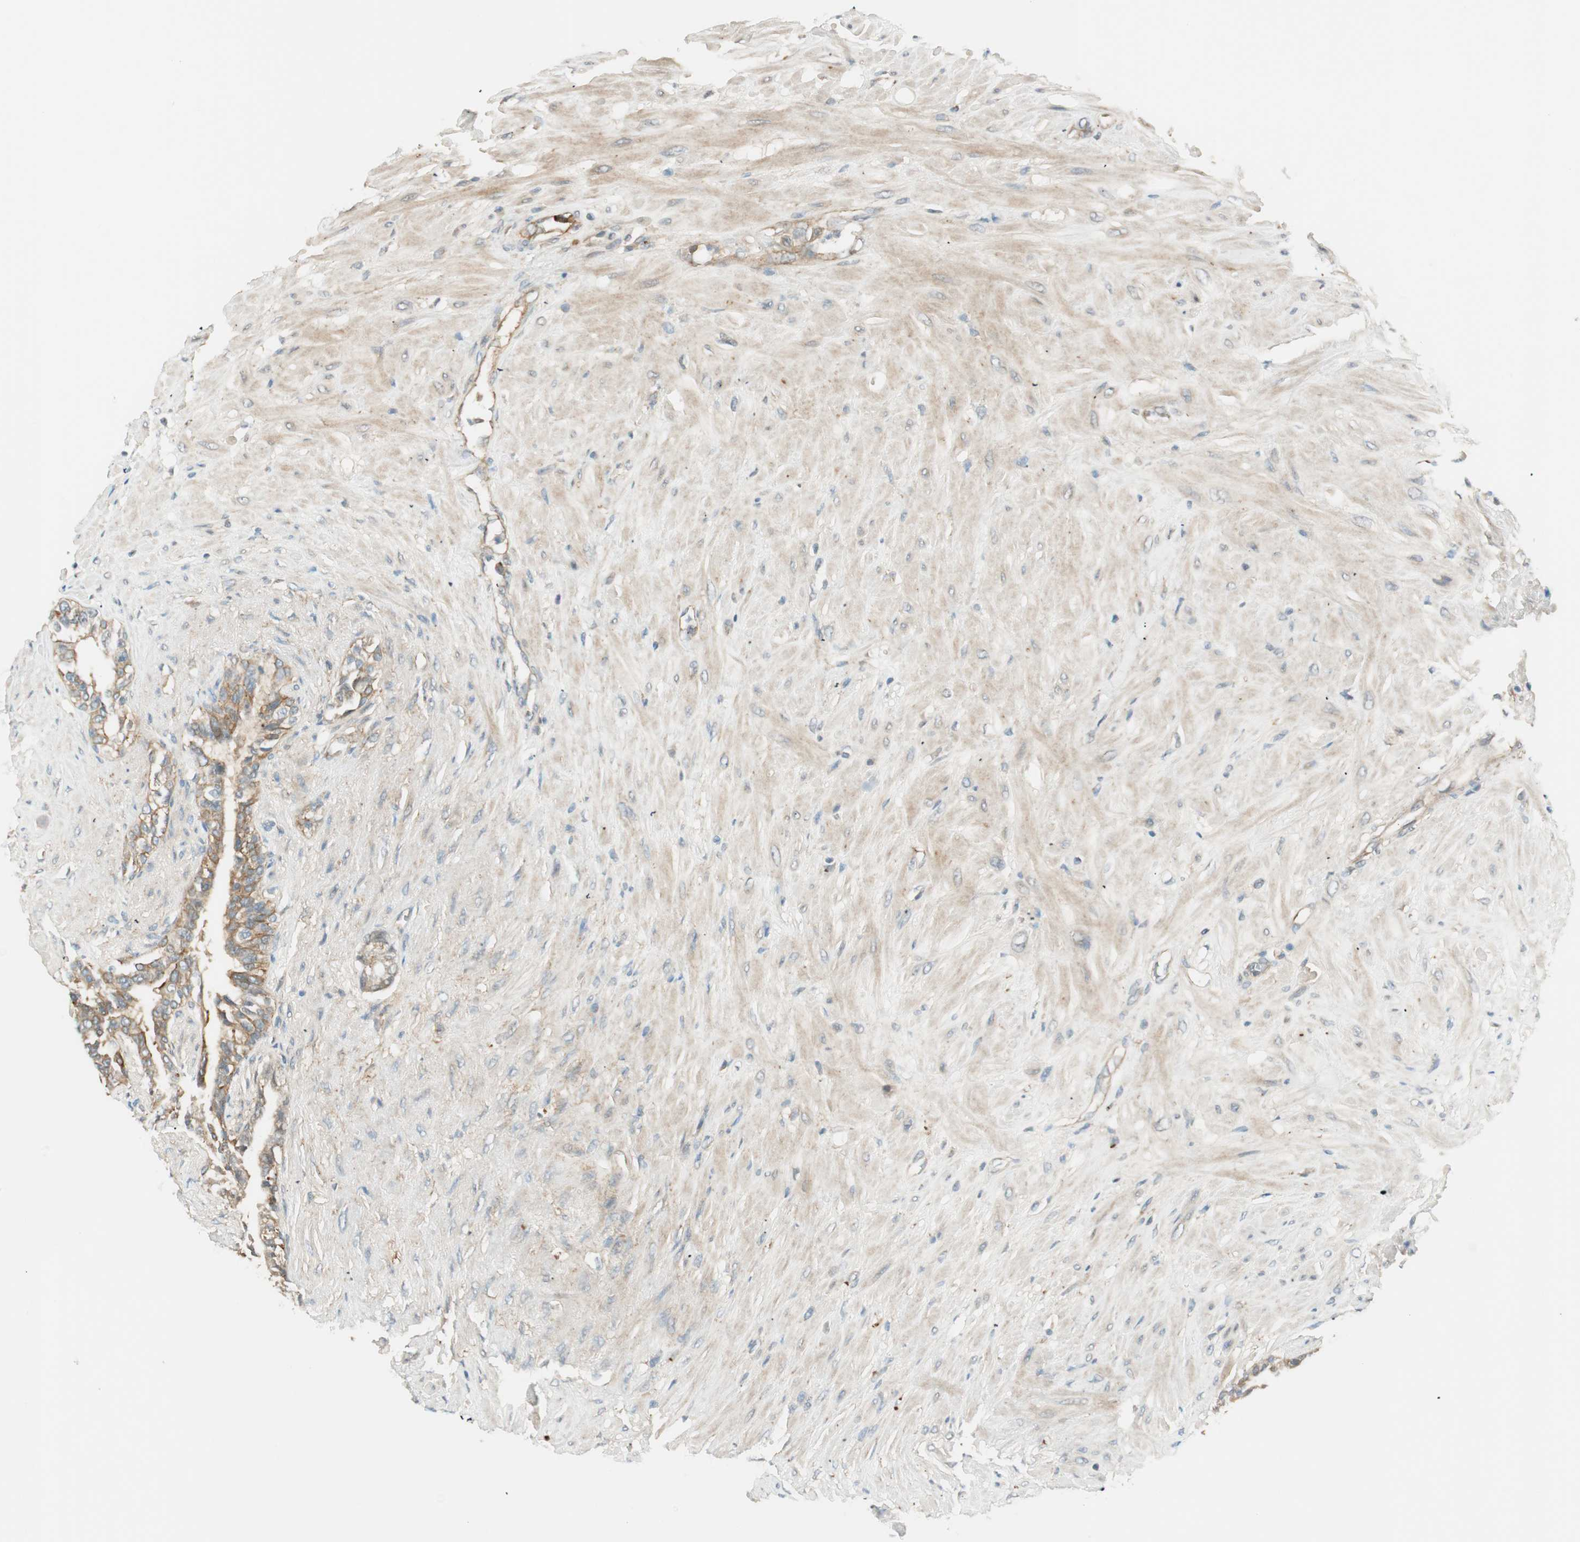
{"staining": {"intensity": "moderate", "quantity": ">75%", "location": "cytoplasmic/membranous"}, "tissue": "seminal vesicle", "cell_type": "Glandular cells", "image_type": "normal", "snomed": [{"axis": "morphology", "description": "Normal tissue, NOS"}, {"axis": "topography", "description": "Seminal veicle"}], "caption": "Seminal vesicle stained with a brown dye shows moderate cytoplasmic/membranous positive positivity in about >75% of glandular cells.", "gene": "PSMD8", "patient": {"sex": "male", "age": 61}}